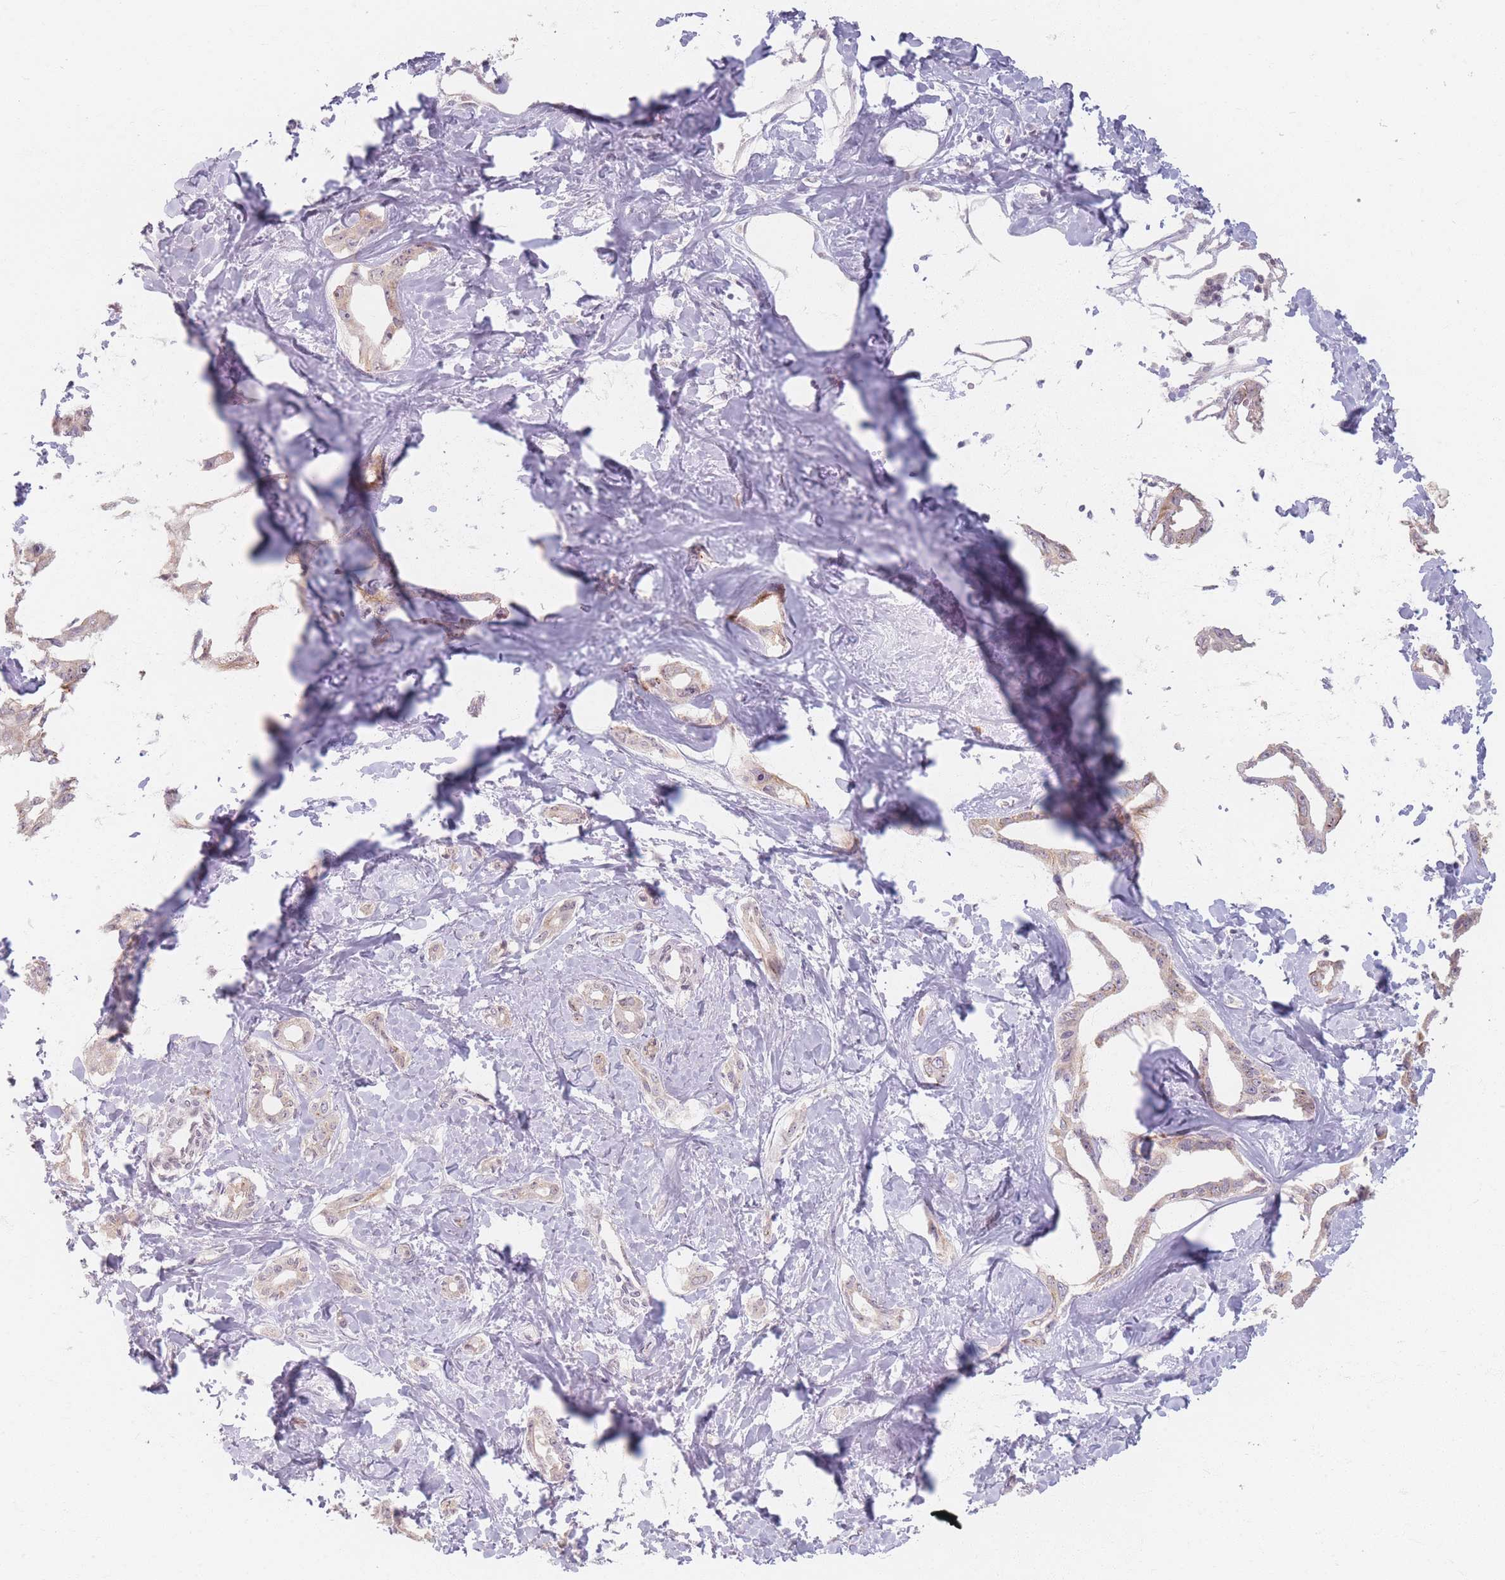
{"staining": {"intensity": "weak", "quantity": "25%-75%", "location": "cytoplasmic/membranous"}, "tissue": "liver cancer", "cell_type": "Tumor cells", "image_type": "cancer", "snomed": [{"axis": "morphology", "description": "Cholangiocarcinoma"}, {"axis": "topography", "description": "Liver"}], "caption": "IHC histopathology image of liver cholangiocarcinoma stained for a protein (brown), which demonstrates low levels of weak cytoplasmic/membranous positivity in about 25%-75% of tumor cells.", "gene": "GABRA6", "patient": {"sex": "male", "age": 59}}